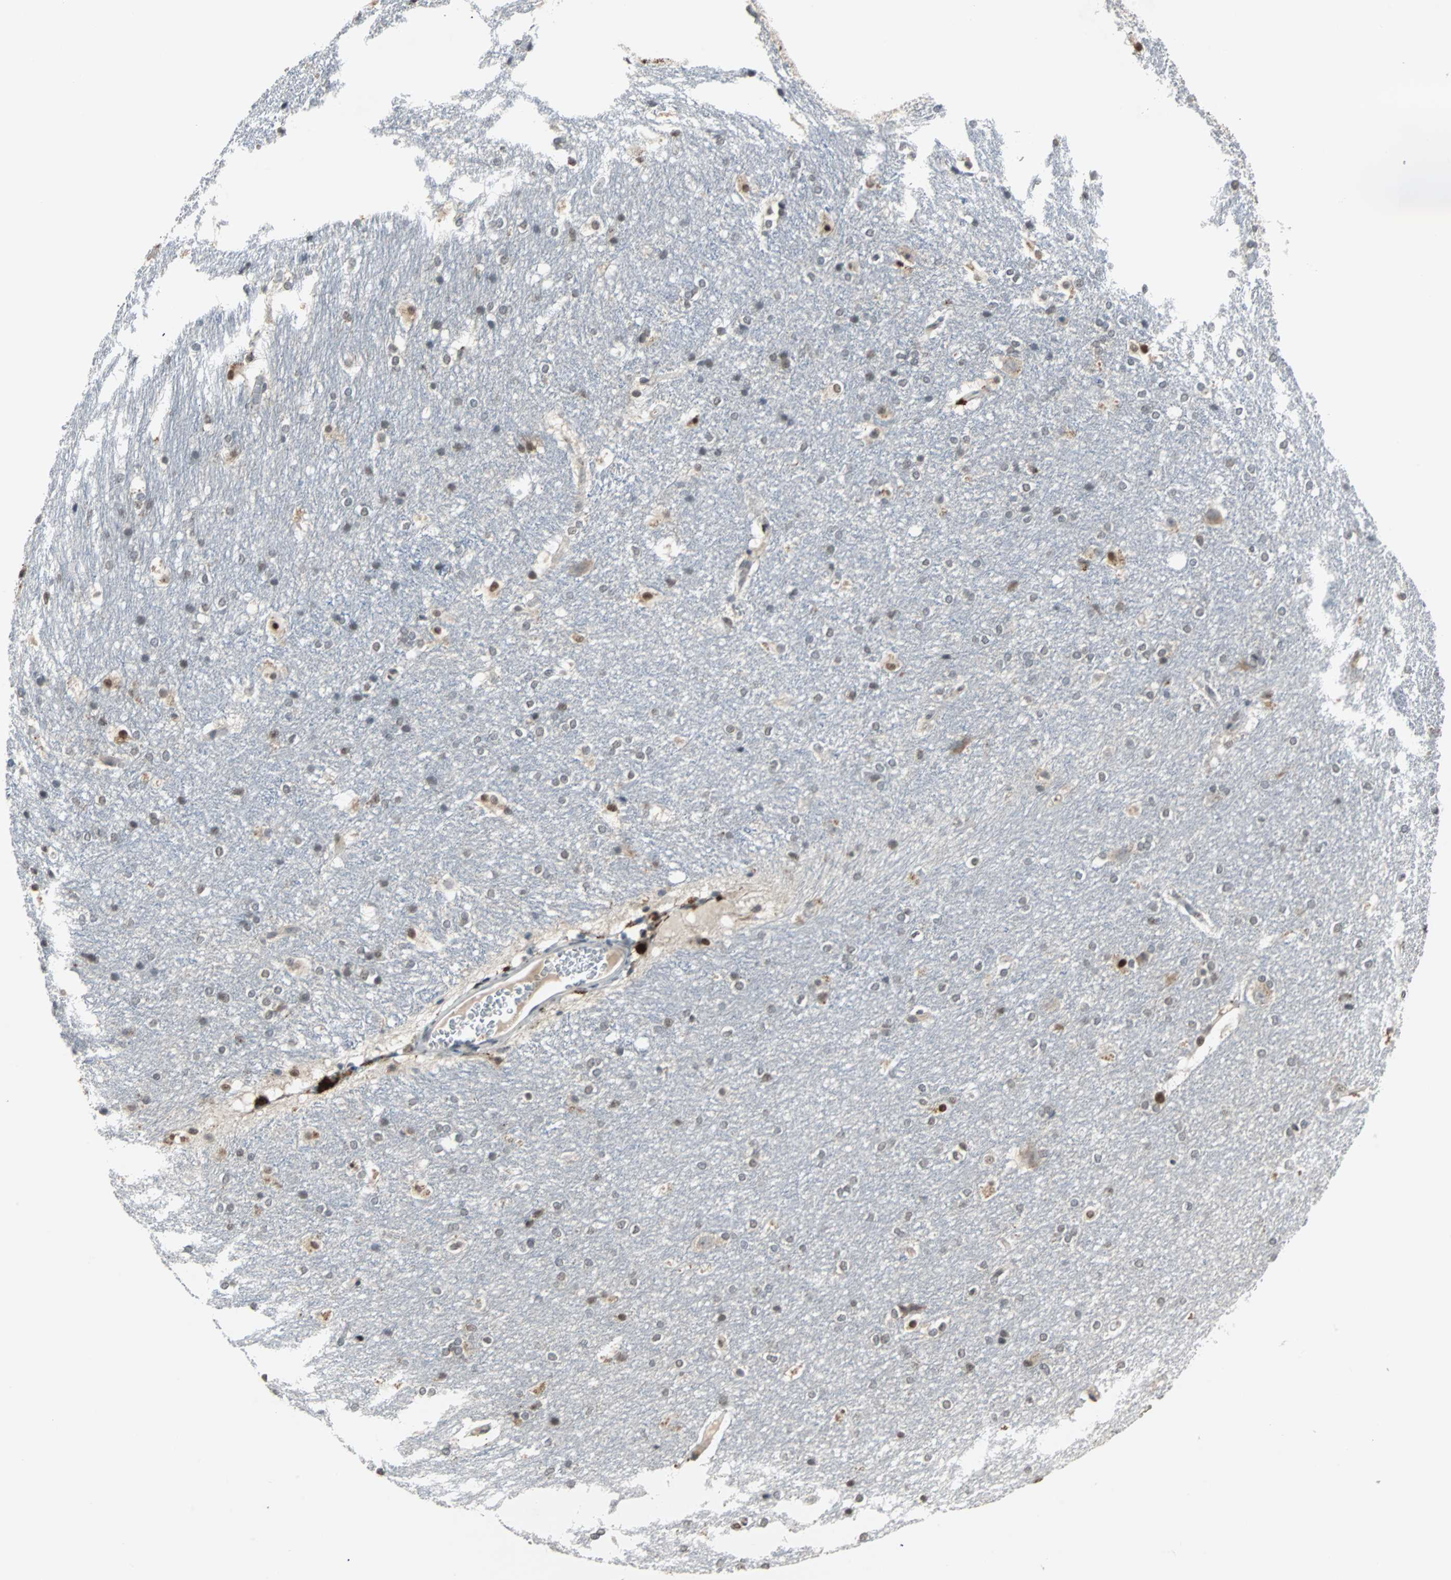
{"staining": {"intensity": "moderate", "quantity": ">75%", "location": "nuclear"}, "tissue": "hippocampus", "cell_type": "Glial cells", "image_type": "normal", "snomed": [{"axis": "morphology", "description": "Normal tissue, NOS"}, {"axis": "topography", "description": "Hippocampus"}], "caption": "The immunohistochemical stain shows moderate nuclear staining in glial cells of benign hippocampus. Using DAB (3,3'-diaminobenzidine) (brown) and hematoxylin (blue) stains, captured at high magnification using brightfield microscopy.", "gene": "HLX", "patient": {"sex": "female", "age": 19}}